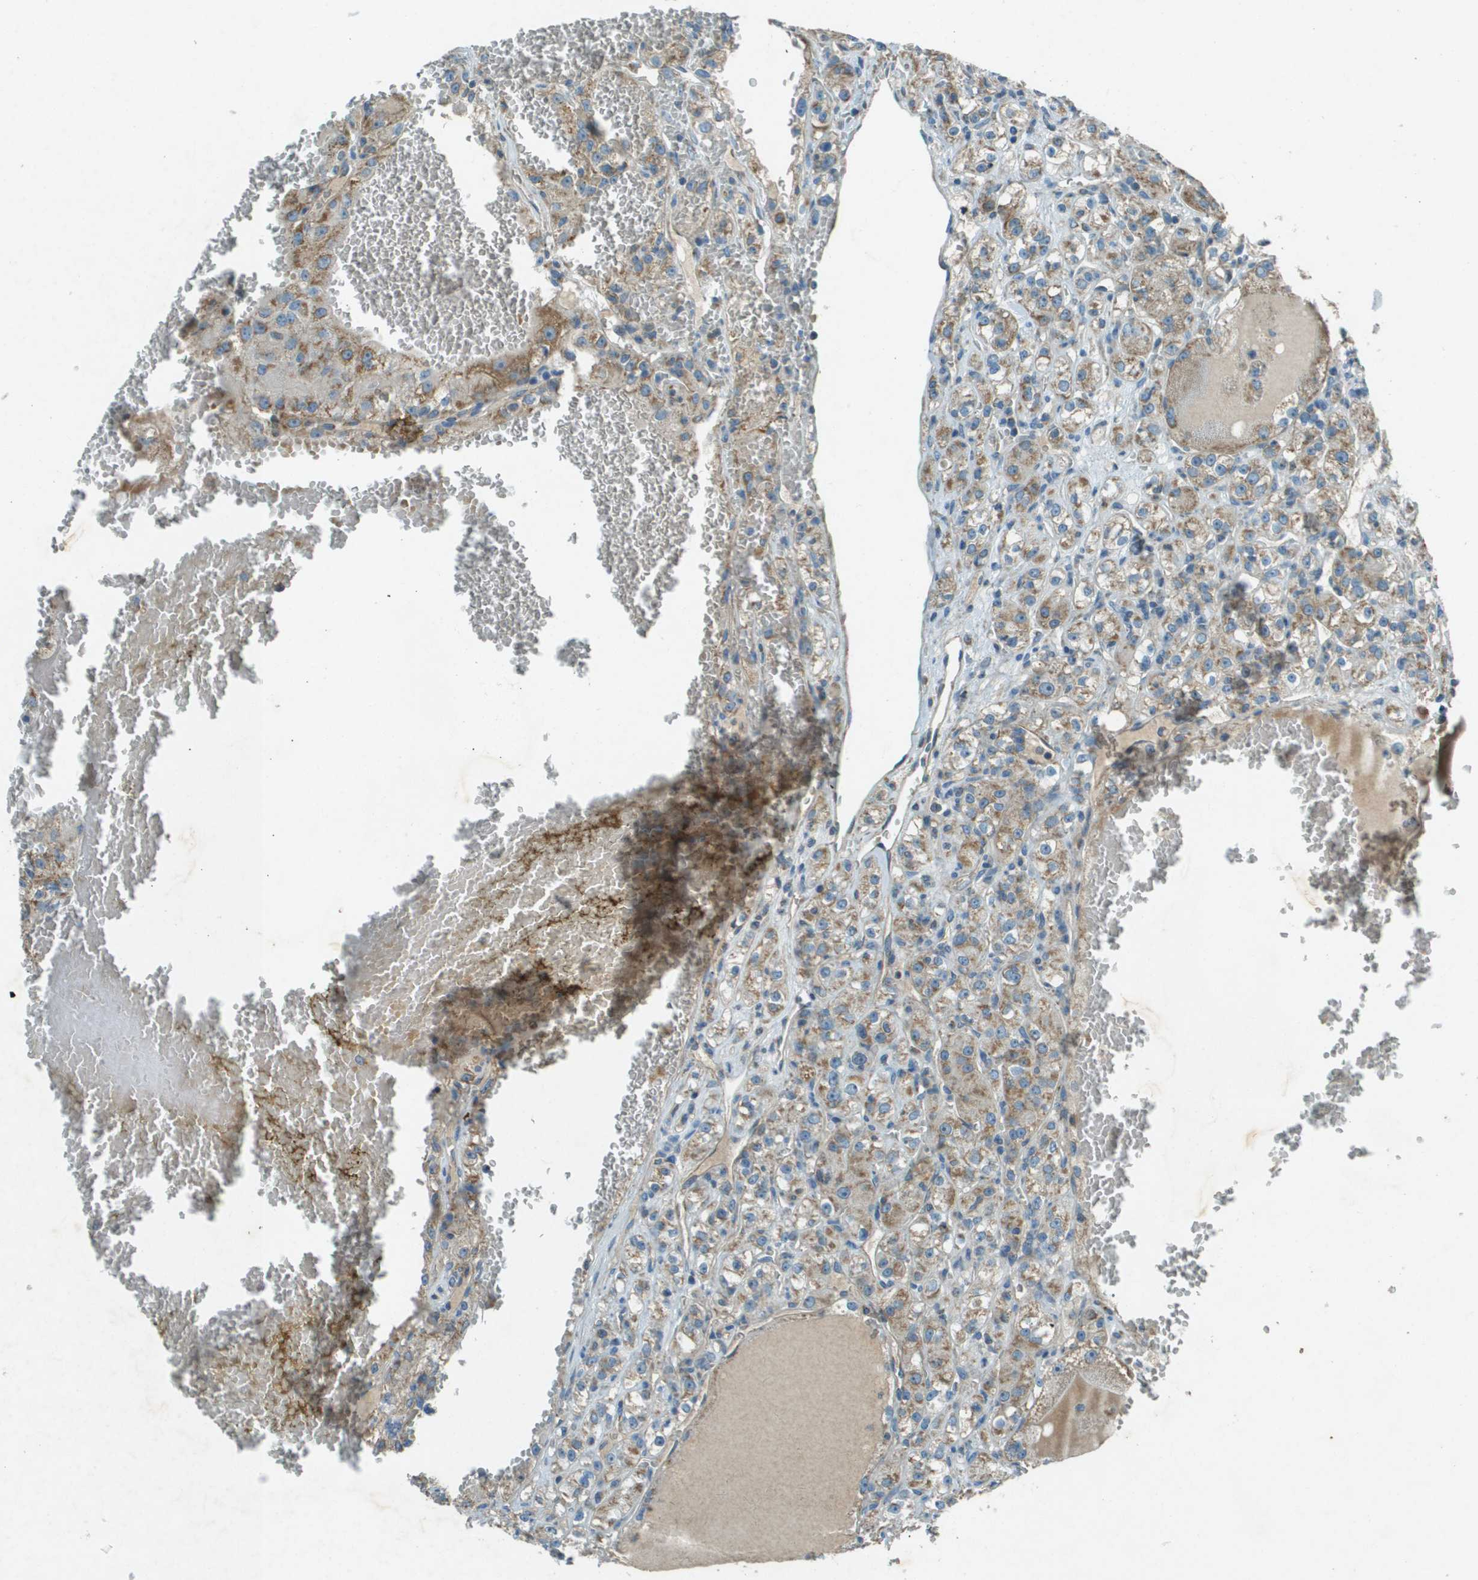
{"staining": {"intensity": "moderate", "quantity": ">75%", "location": "cytoplasmic/membranous"}, "tissue": "renal cancer", "cell_type": "Tumor cells", "image_type": "cancer", "snomed": [{"axis": "morphology", "description": "Normal tissue, NOS"}, {"axis": "morphology", "description": "Adenocarcinoma, NOS"}, {"axis": "topography", "description": "Kidney"}], "caption": "High-power microscopy captured an IHC image of renal adenocarcinoma, revealing moderate cytoplasmic/membranous expression in about >75% of tumor cells.", "gene": "MIGA1", "patient": {"sex": "male", "age": 61}}